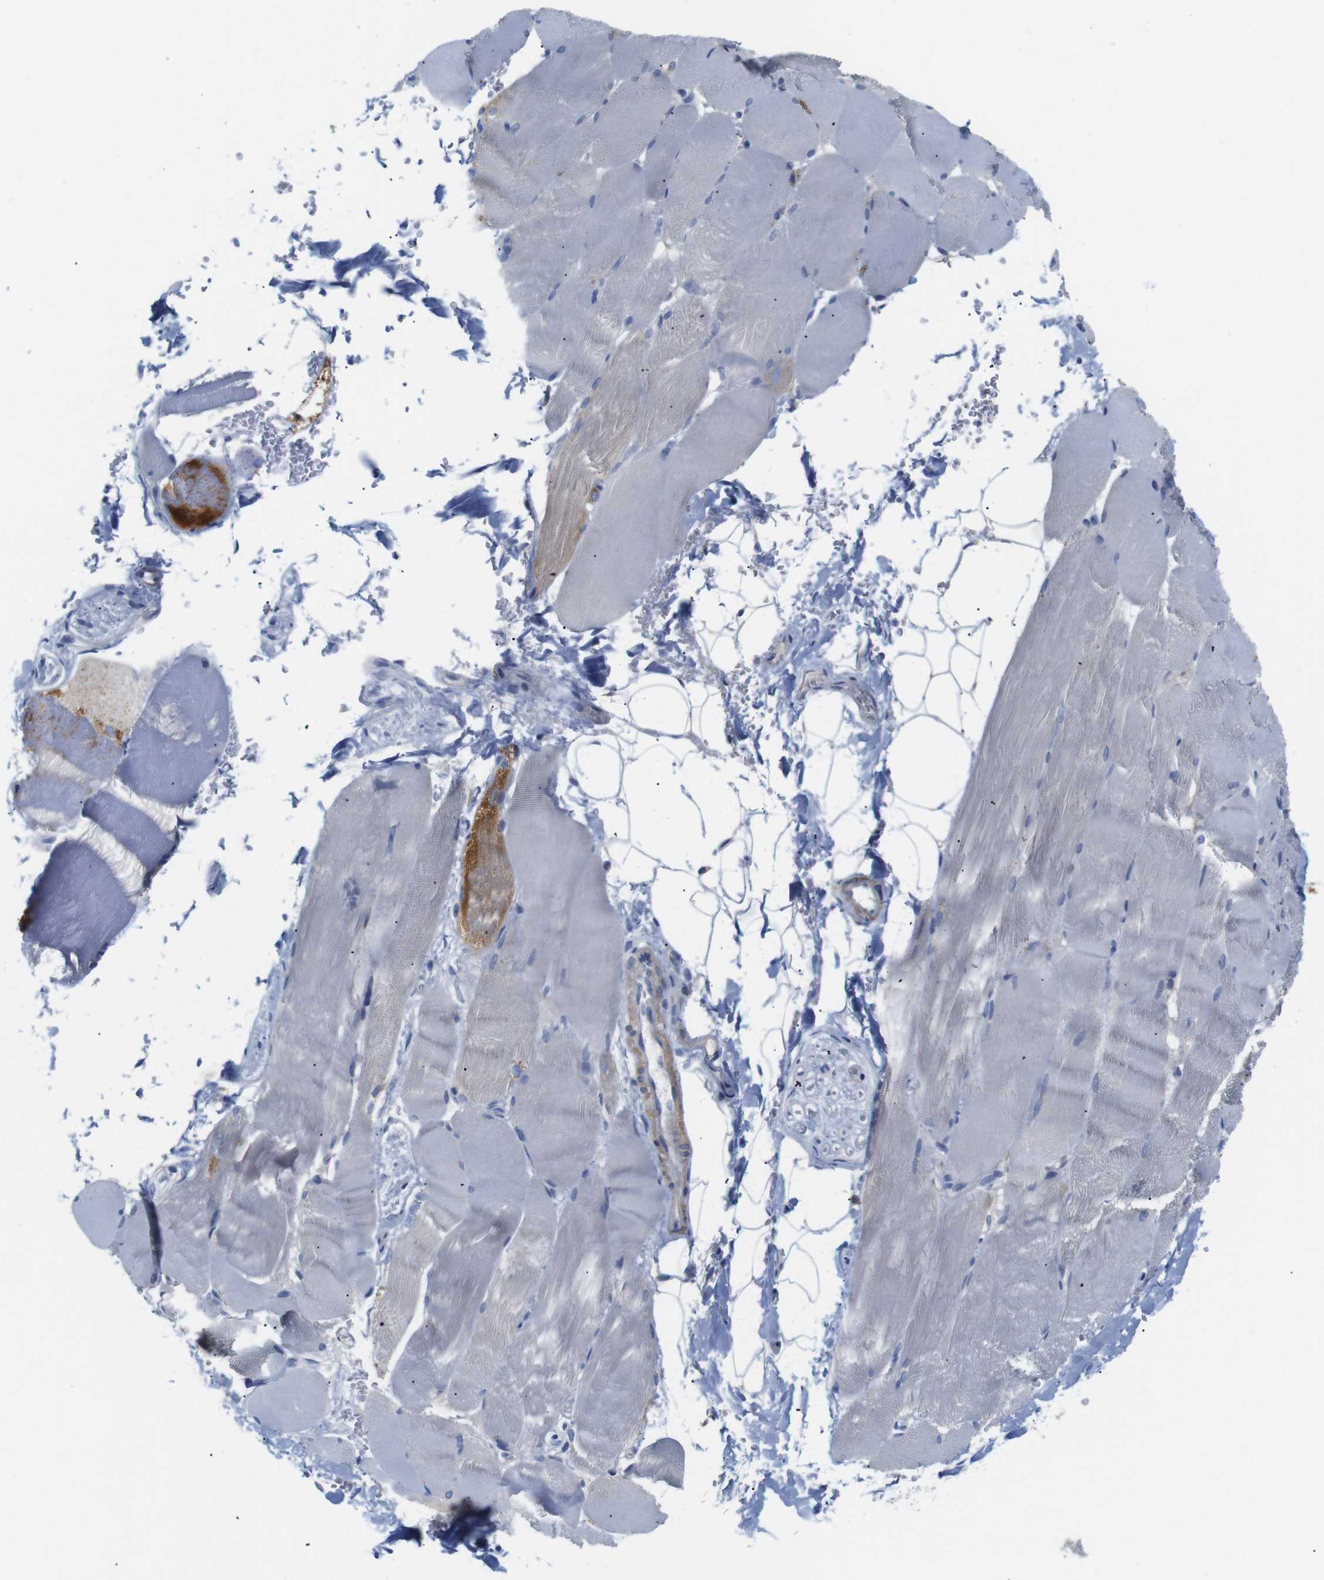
{"staining": {"intensity": "moderate", "quantity": "<25%", "location": "cytoplasmic/membranous"}, "tissue": "skeletal muscle", "cell_type": "Myocytes", "image_type": "normal", "snomed": [{"axis": "morphology", "description": "Normal tissue, NOS"}, {"axis": "topography", "description": "Skin"}, {"axis": "topography", "description": "Skeletal muscle"}], "caption": "DAB immunohistochemical staining of unremarkable skeletal muscle demonstrates moderate cytoplasmic/membranous protein expression in approximately <25% of myocytes.", "gene": "LRRC55", "patient": {"sex": "male", "age": 83}}